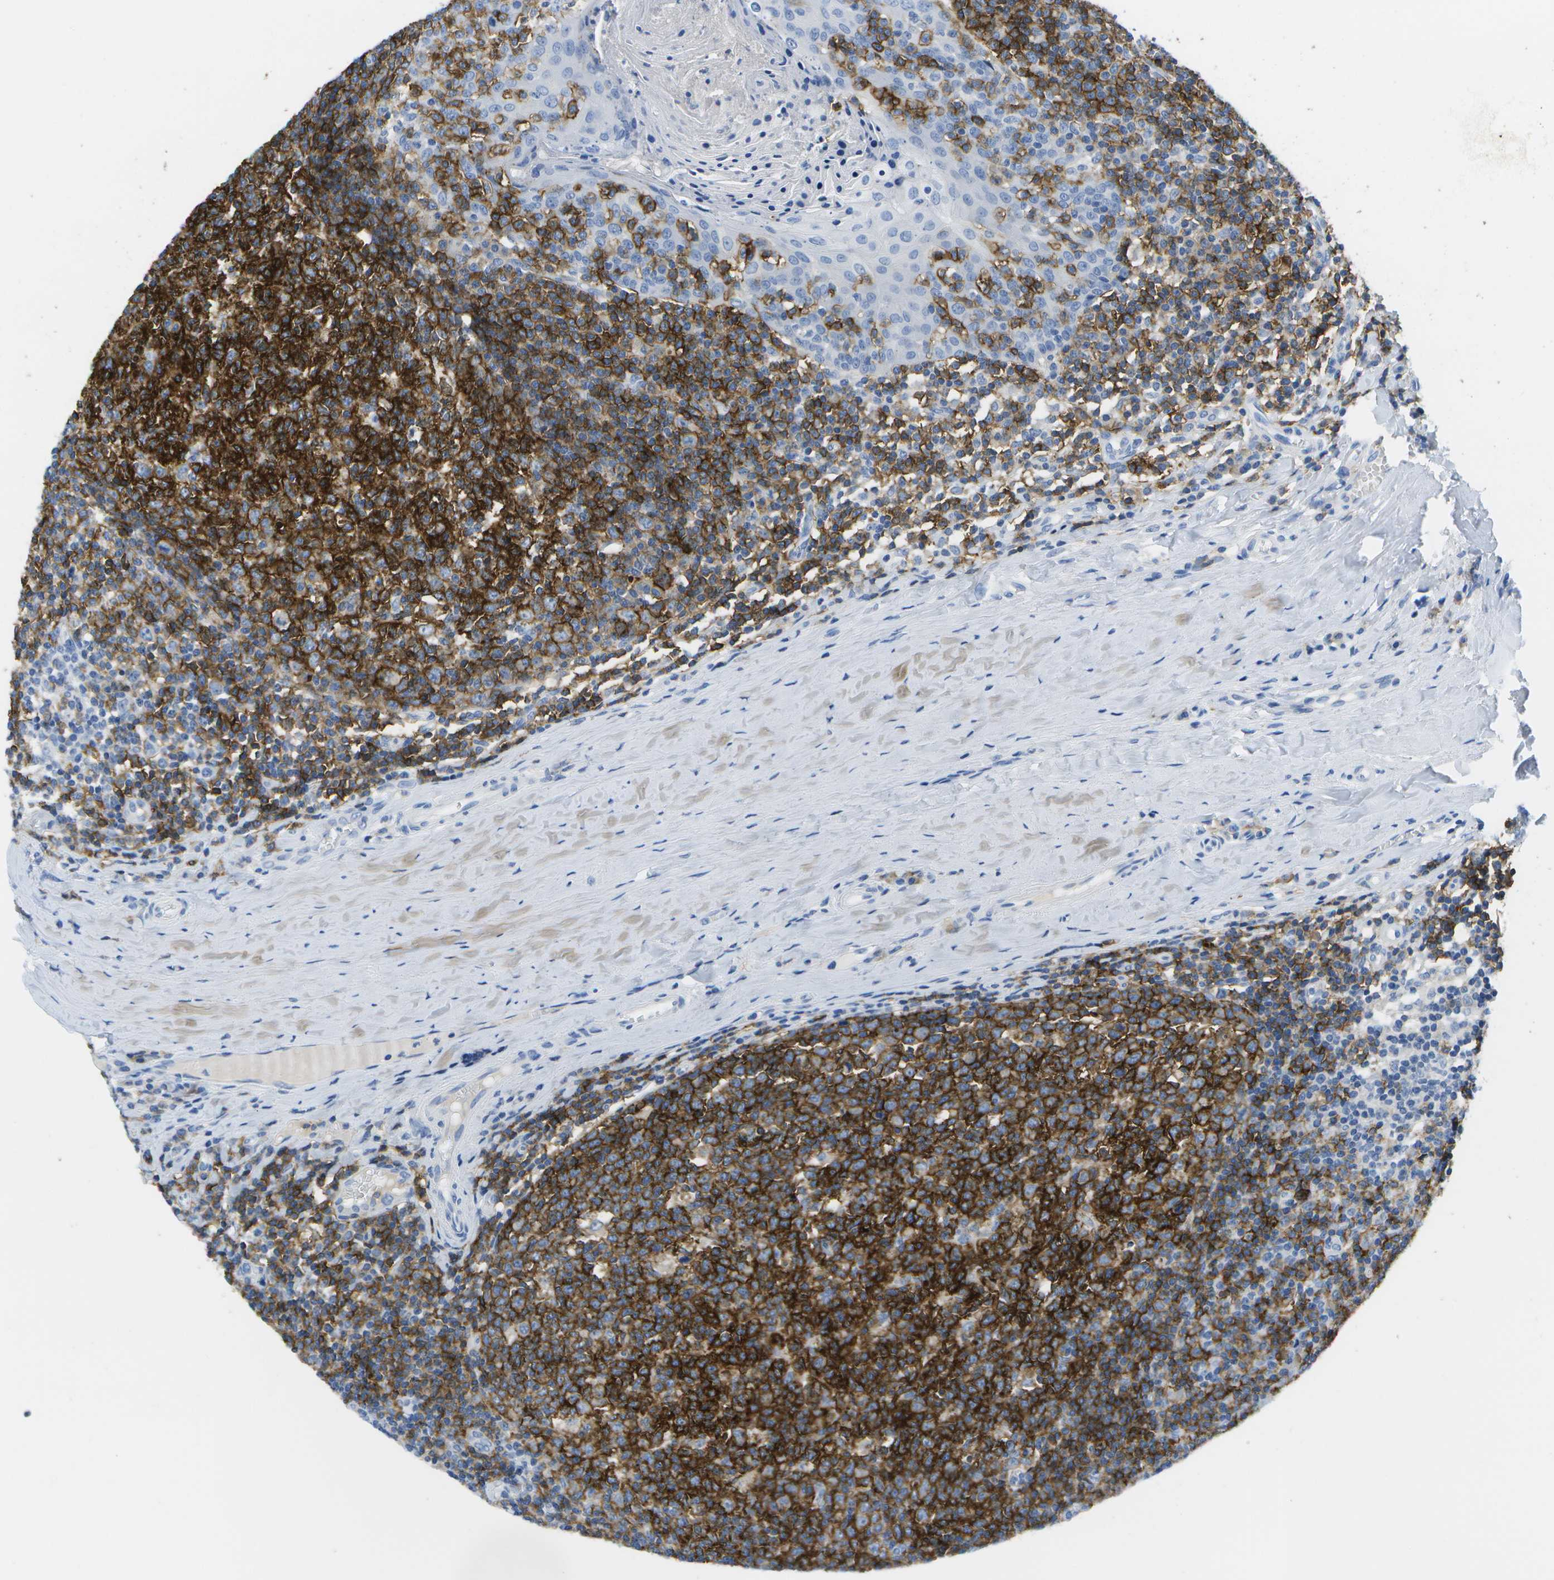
{"staining": {"intensity": "strong", "quantity": ">75%", "location": "cytoplasmic/membranous"}, "tissue": "tonsil", "cell_type": "Germinal center cells", "image_type": "normal", "snomed": [{"axis": "morphology", "description": "Normal tissue, NOS"}, {"axis": "topography", "description": "Tonsil"}], "caption": "Protein analysis of benign tonsil displays strong cytoplasmic/membranous positivity in about >75% of germinal center cells. The protein of interest is shown in brown color, while the nuclei are stained blue.", "gene": "MS4A1", "patient": {"sex": "female", "age": 19}}